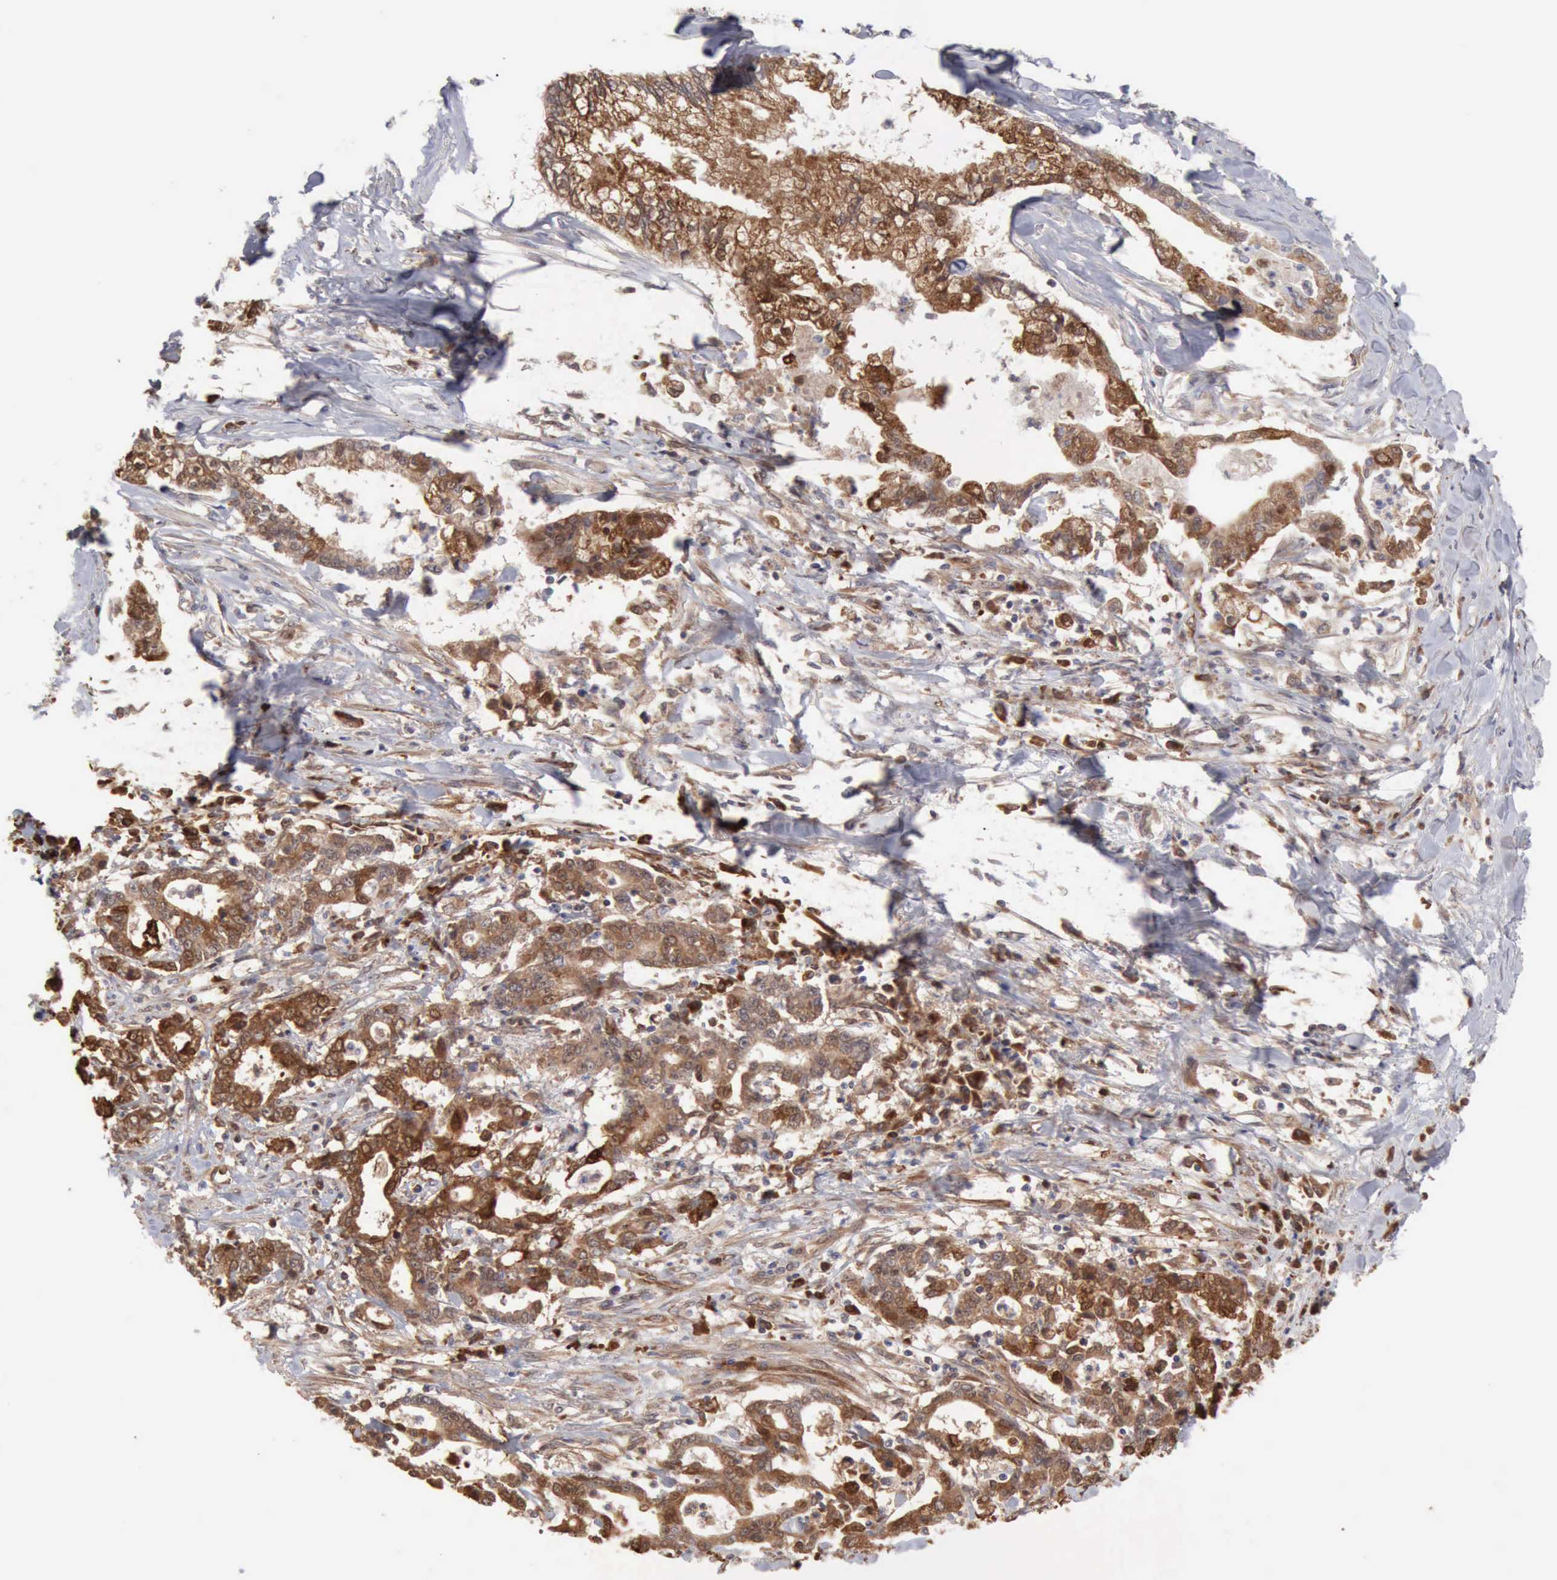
{"staining": {"intensity": "strong", "quantity": ">75%", "location": "cytoplasmic/membranous"}, "tissue": "liver cancer", "cell_type": "Tumor cells", "image_type": "cancer", "snomed": [{"axis": "morphology", "description": "Cholangiocarcinoma"}, {"axis": "topography", "description": "Liver"}], "caption": "Tumor cells show high levels of strong cytoplasmic/membranous positivity in approximately >75% of cells in human cholangiocarcinoma (liver).", "gene": "APOL2", "patient": {"sex": "male", "age": 57}}